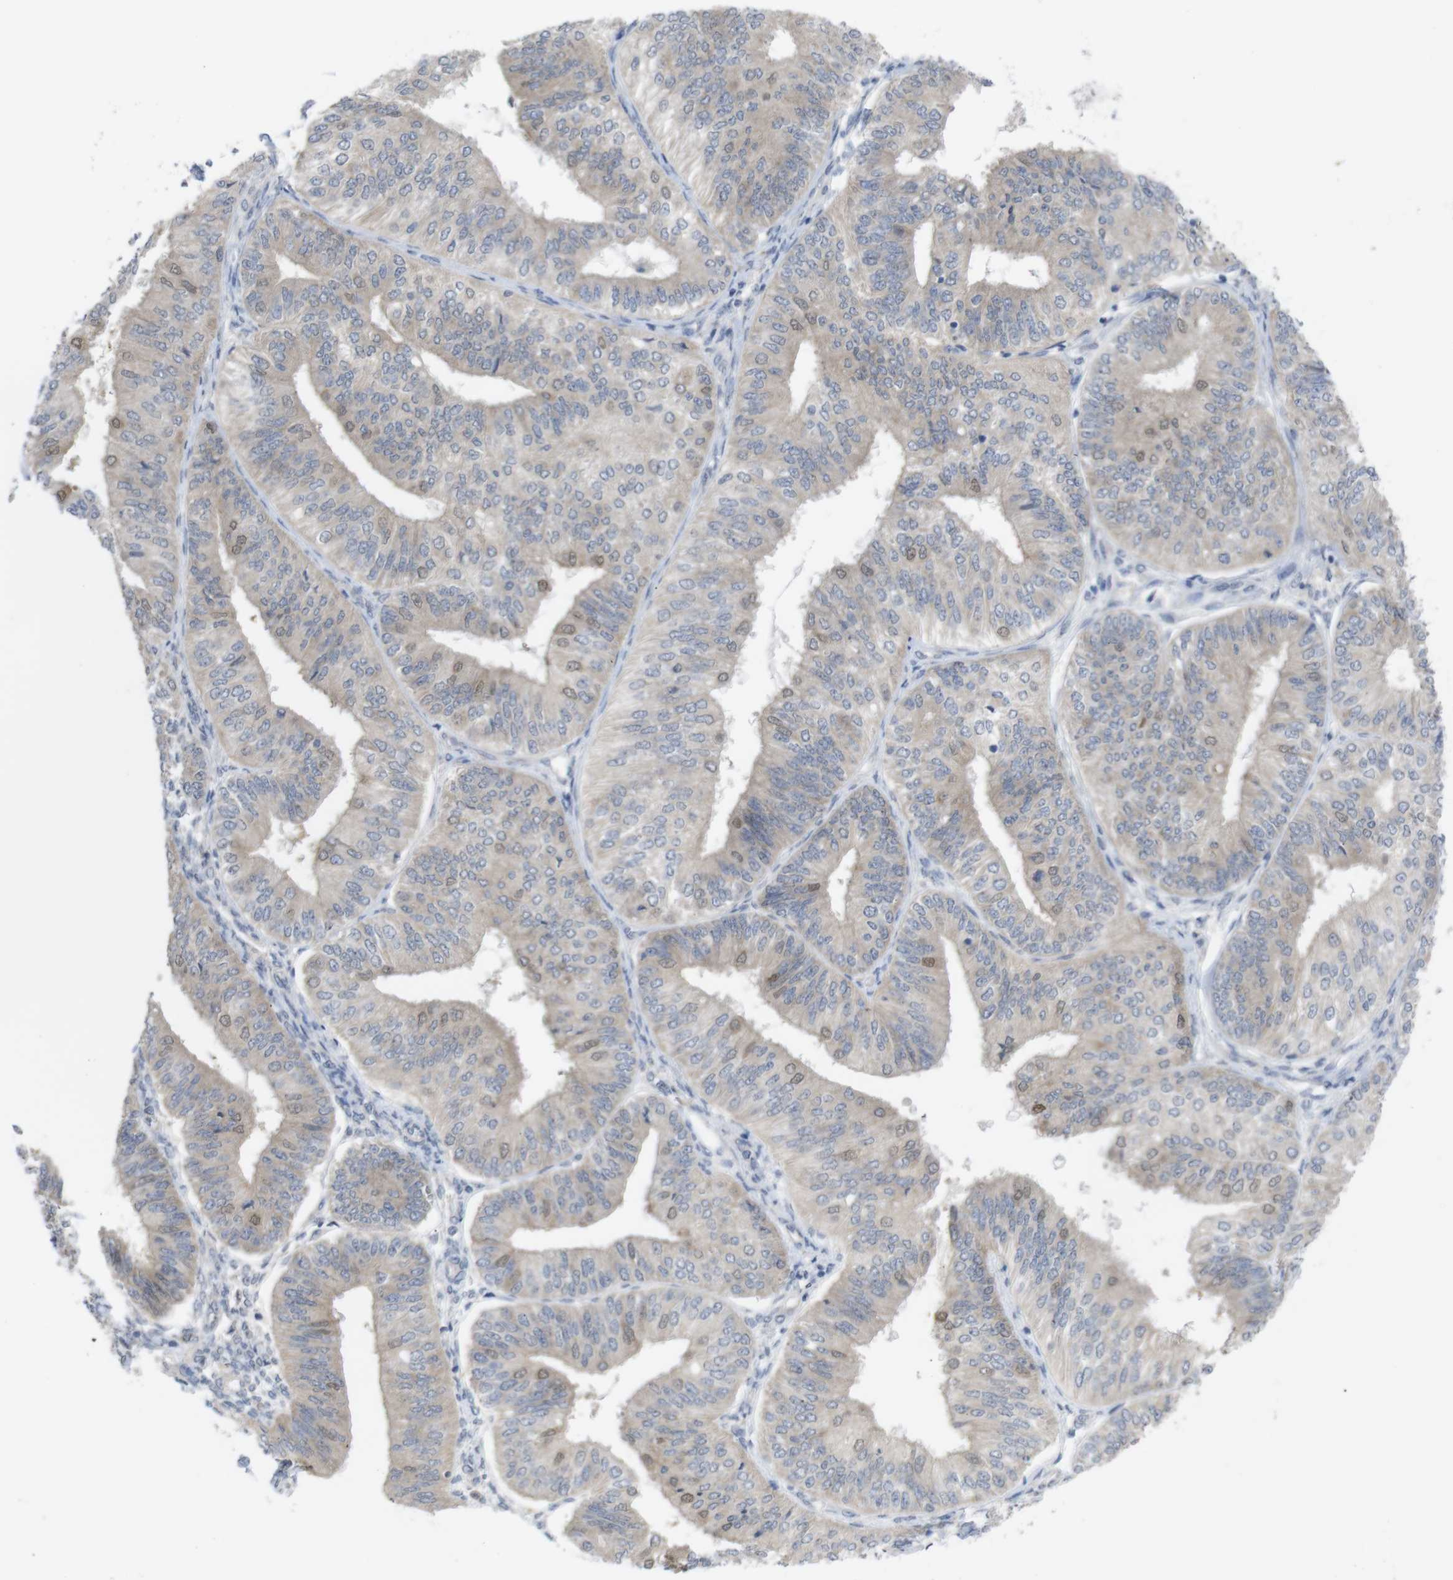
{"staining": {"intensity": "moderate", "quantity": "25%-75%", "location": "cytoplasmic/membranous,nuclear"}, "tissue": "endometrial cancer", "cell_type": "Tumor cells", "image_type": "cancer", "snomed": [{"axis": "morphology", "description": "Adenocarcinoma, NOS"}, {"axis": "topography", "description": "Endometrium"}], "caption": "This micrograph displays immunohistochemistry (IHC) staining of human endometrial cancer (adenocarcinoma), with medium moderate cytoplasmic/membranous and nuclear staining in about 25%-75% of tumor cells.", "gene": "BCAR3", "patient": {"sex": "female", "age": 58}}